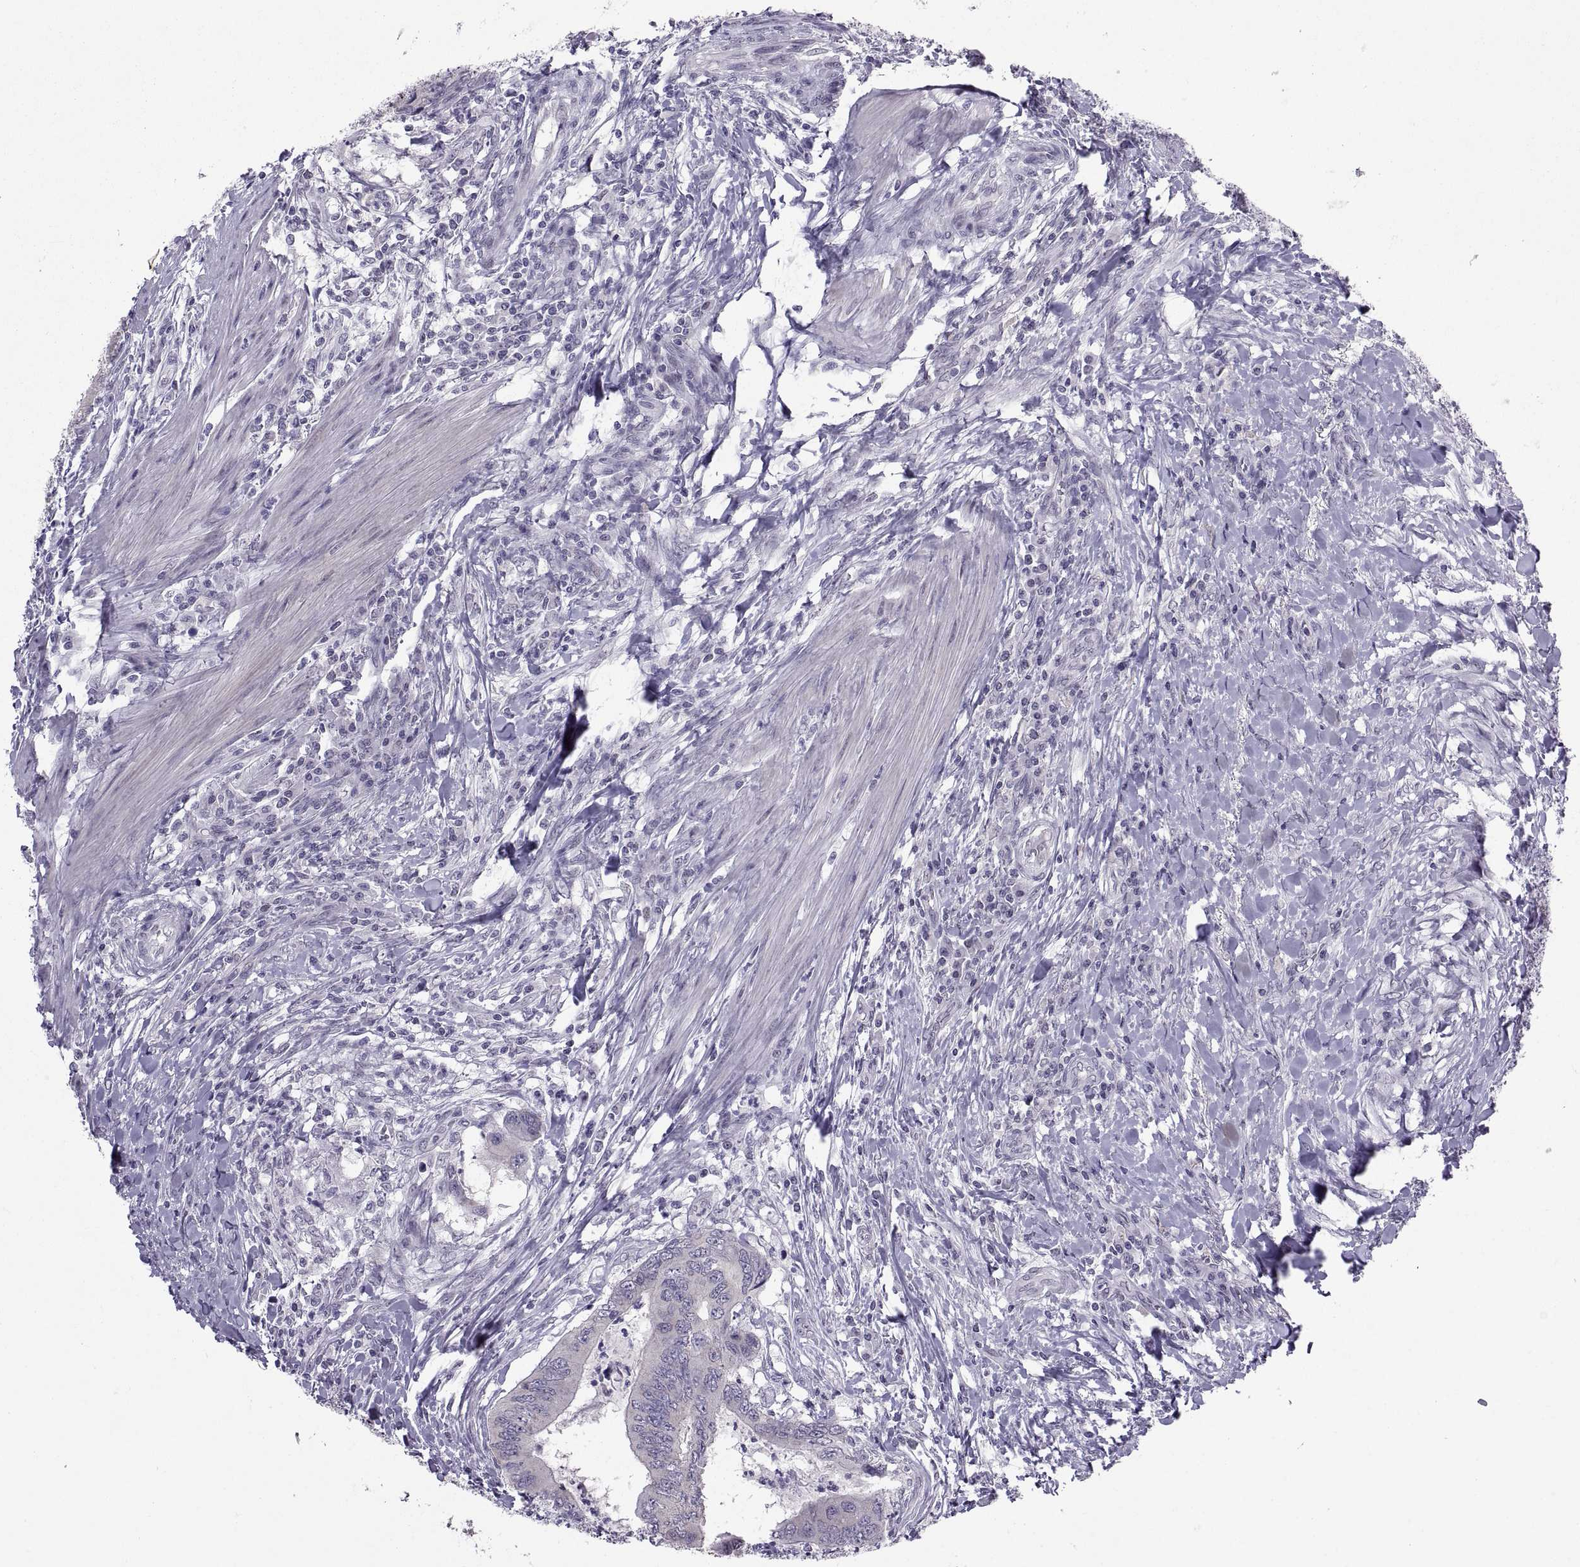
{"staining": {"intensity": "negative", "quantity": "none", "location": "none"}, "tissue": "colorectal cancer", "cell_type": "Tumor cells", "image_type": "cancer", "snomed": [{"axis": "morphology", "description": "Adenocarcinoma, NOS"}, {"axis": "topography", "description": "Colon"}], "caption": "This is a image of IHC staining of colorectal cancer (adenocarcinoma), which shows no expression in tumor cells.", "gene": "KRT77", "patient": {"sex": "male", "age": 53}}